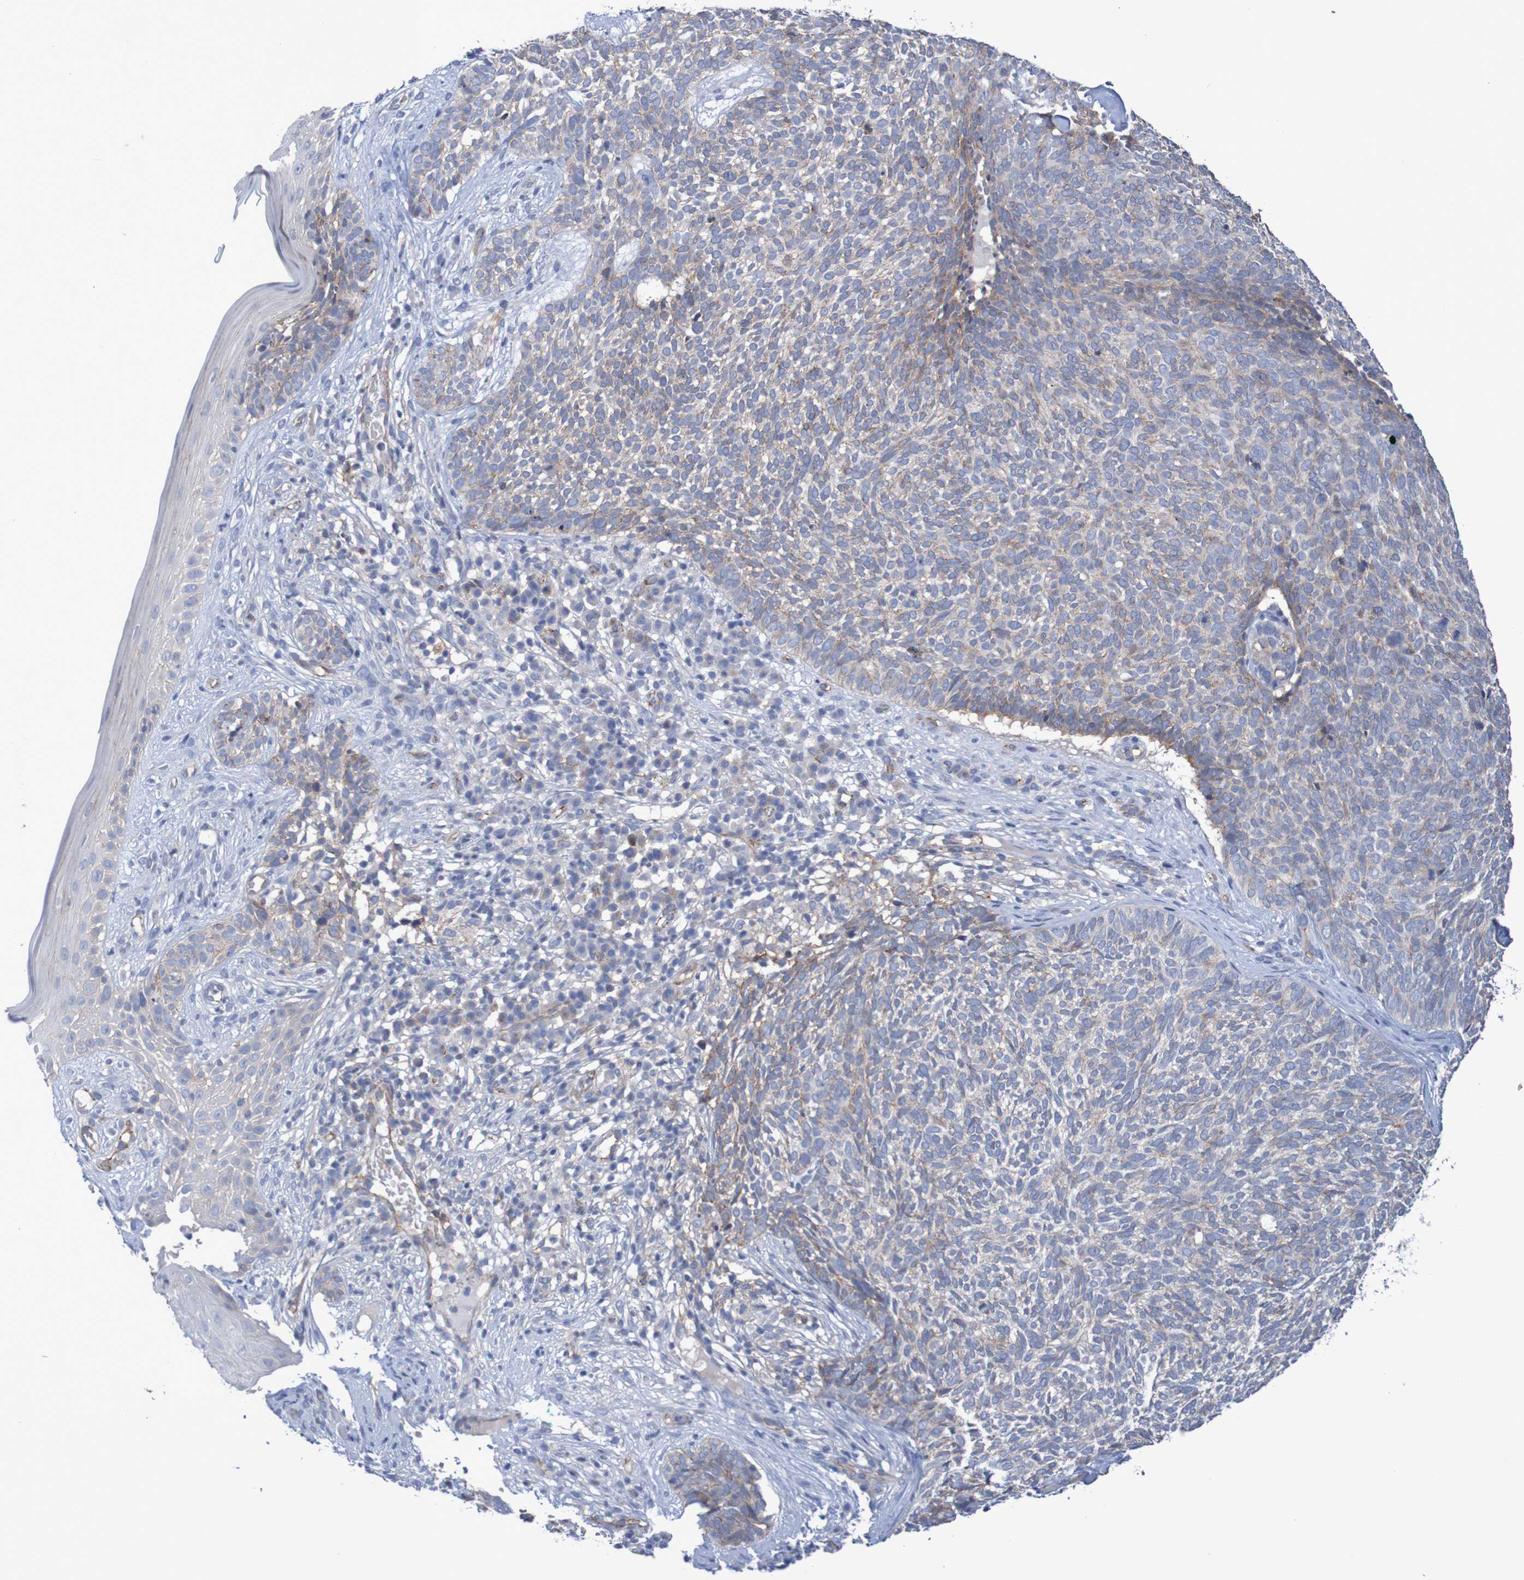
{"staining": {"intensity": "moderate", "quantity": "<25%", "location": "cytoplasmic/membranous"}, "tissue": "skin cancer", "cell_type": "Tumor cells", "image_type": "cancer", "snomed": [{"axis": "morphology", "description": "Basal cell carcinoma"}, {"axis": "topography", "description": "Skin"}], "caption": "Immunohistochemical staining of human skin cancer (basal cell carcinoma) shows moderate cytoplasmic/membranous protein expression in approximately <25% of tumor cells.", "gene": "NECTIN2", "patient": {"sex": "female", "age": 84}}